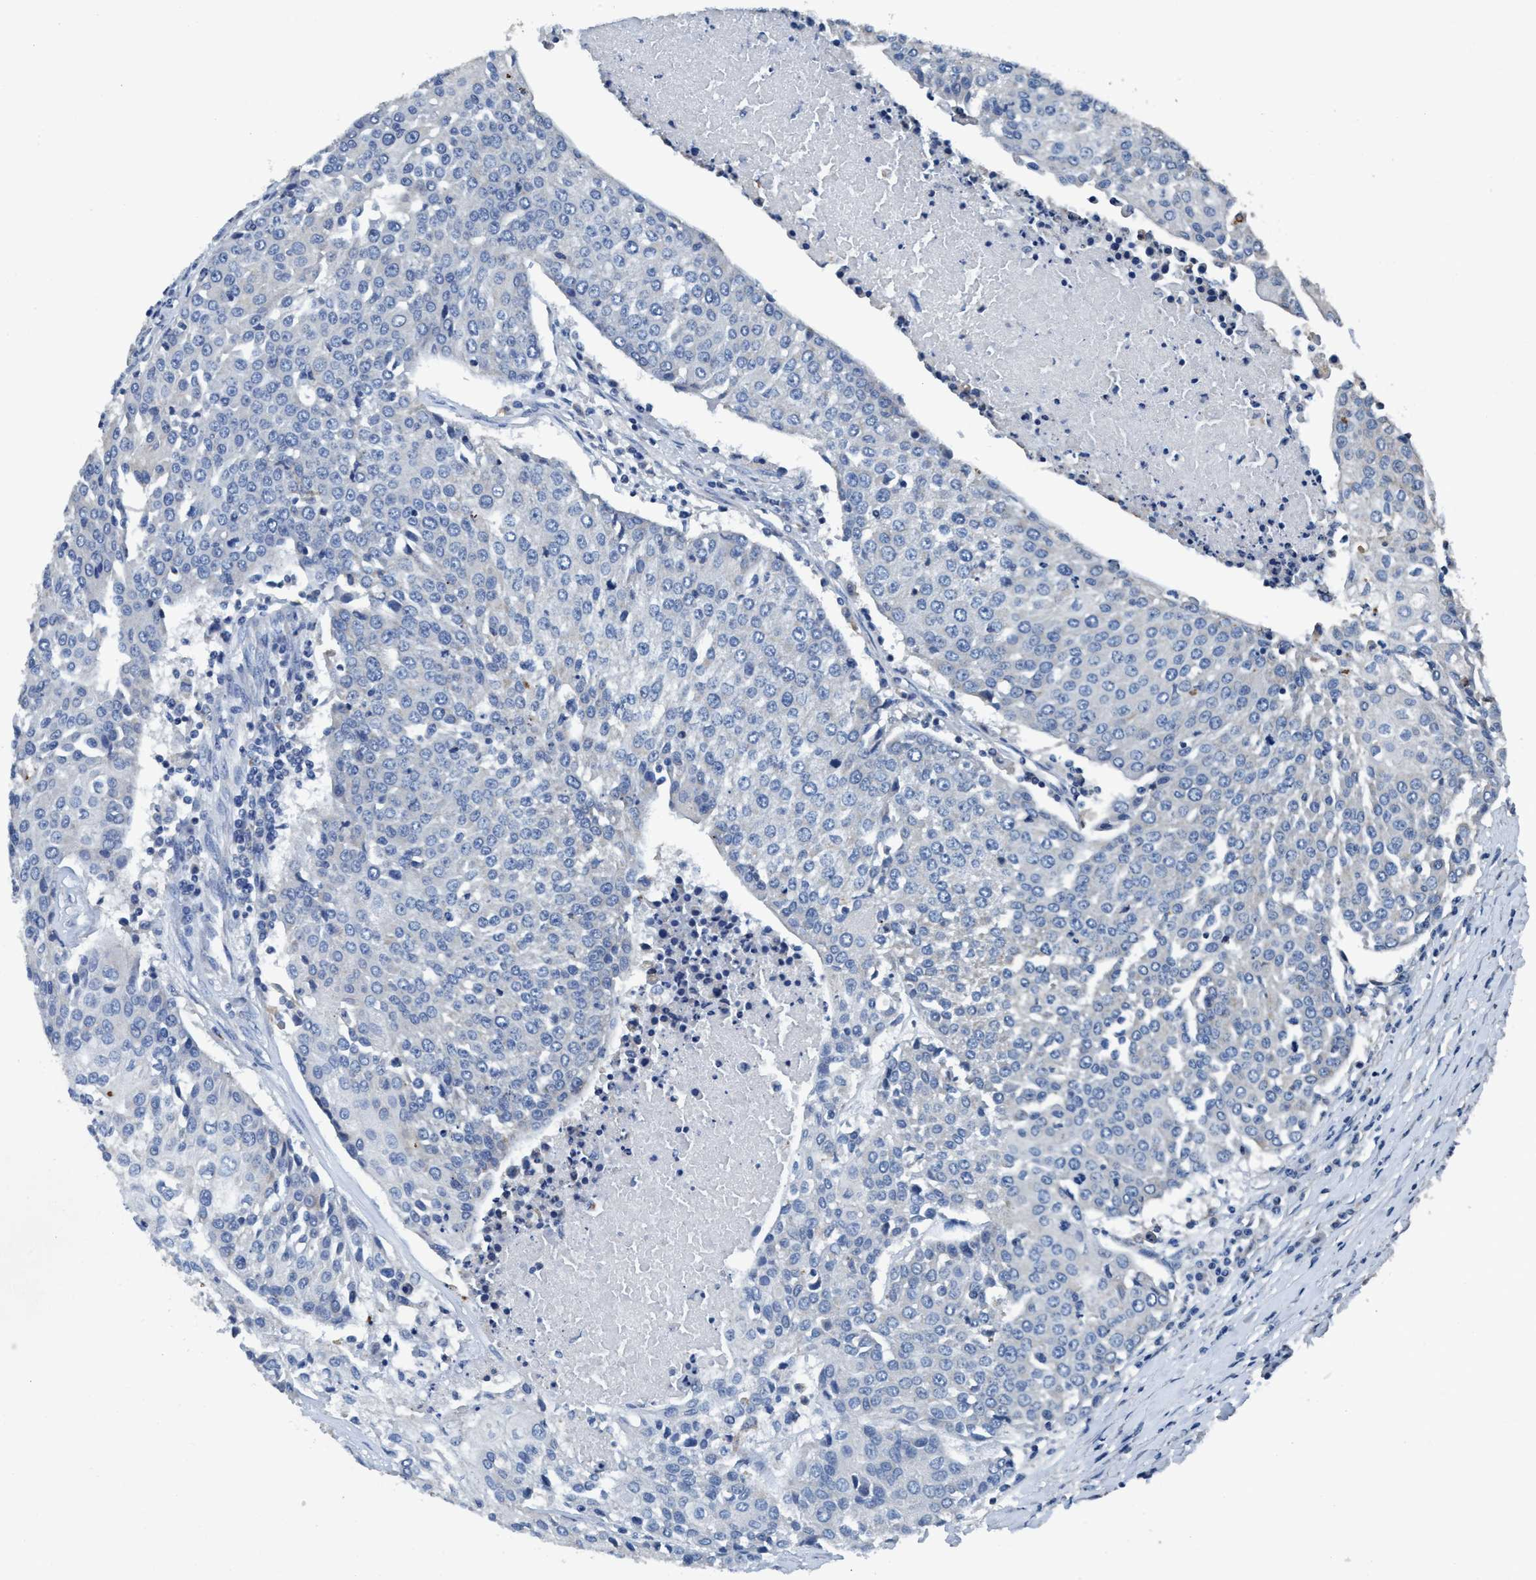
{"staining": {"intensity": "negative", "quantity": "none", "location": "none"}, "tissue": "urothelial cancer", "cell_type": "Tumor cells", "image_type": "cancer", "snomed": [{"axis": "morphology", "description": "Urothelial carcinoma, High grade"}, {"axis": "topography", "description": "Urinary bladder"}], "caption": "DAB immunohistochemical staining of human urothelial cancer demonstrates no significant positivity in tumor cells.", "gene": "ANKFN1", "patient": {"sex": "female", "age": 85}}